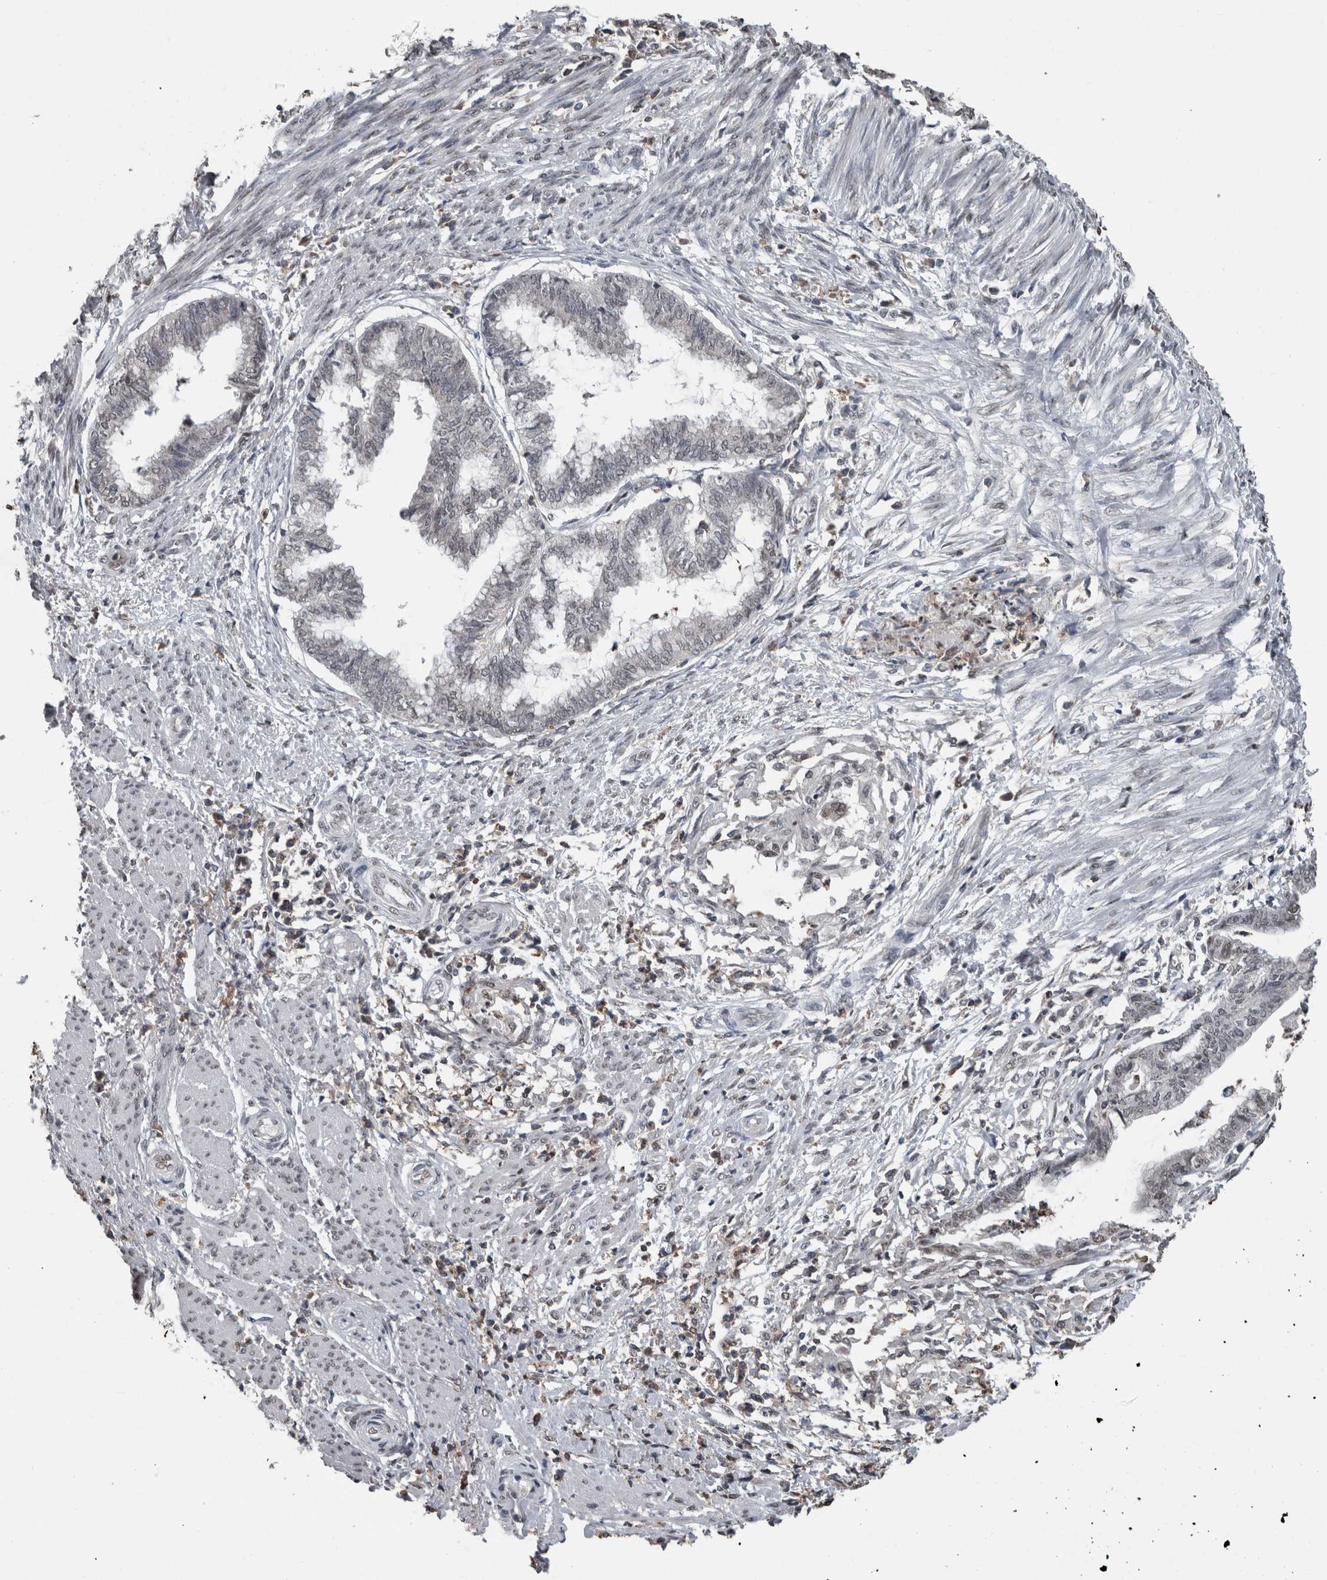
{"staining": {"intensity": "negative", "quantity": "none", "location": "none"}, "tissue": "endometrial cancer", "cell_type": "Tumor cells", "image_type": "cancer", "snomed": [{"axis": "morphology", "description": "Necrosis, NOS"}, {"axis": "morphology", "description": "Adenocarcinoma, NOS"}, {"axis": "topography", "description": "Endometrium"}], "caption": "This is an immunohistochemistry histopathology image of human endometrial adenocarcinoma. There is no positivity in tumor cells.", "gene": "MAFF", "patient": {"sex": "female", "age": 79}}